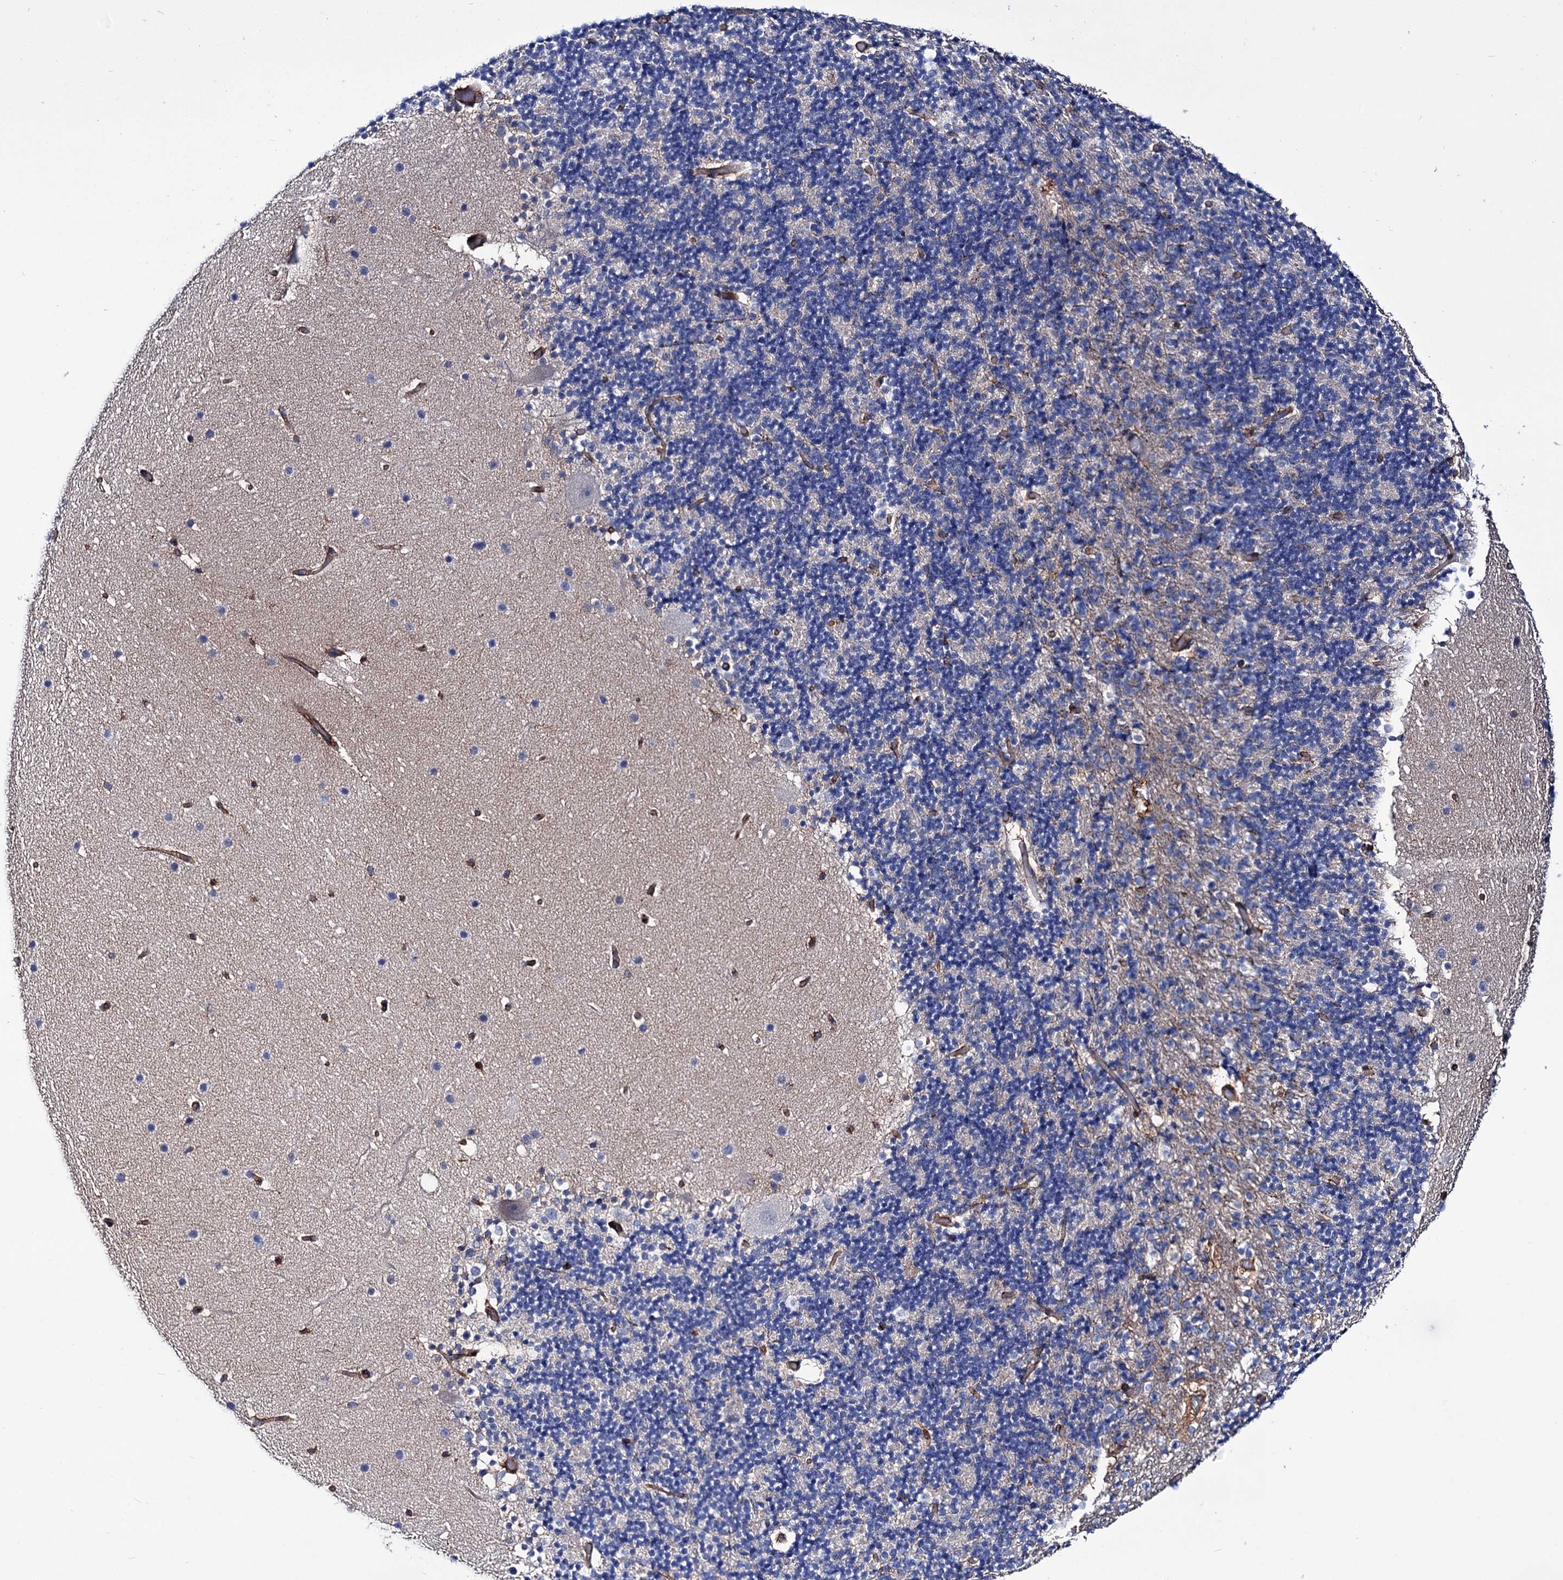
{"staining": {"intensity": "negative", "quantity": "none", "location": "none"}, "tissue": "cerebellum", "cell_type": "Cells in granular layer", "image_type": "normal", "snomed": [{"axis": "morphology", "description": "Normal tissue, NOS"}, {"axis": "topography", "description": "Cerebellum"}], "caption": "This photomicrograph is of normal cerebellum stained with immunohistochemistry to label a protein in brown with the nuclei are counter-stained blue. There is no expression in cells in granular layer.", "gene": "DEF6", "patient": {"sex": "male", "age": 57}}